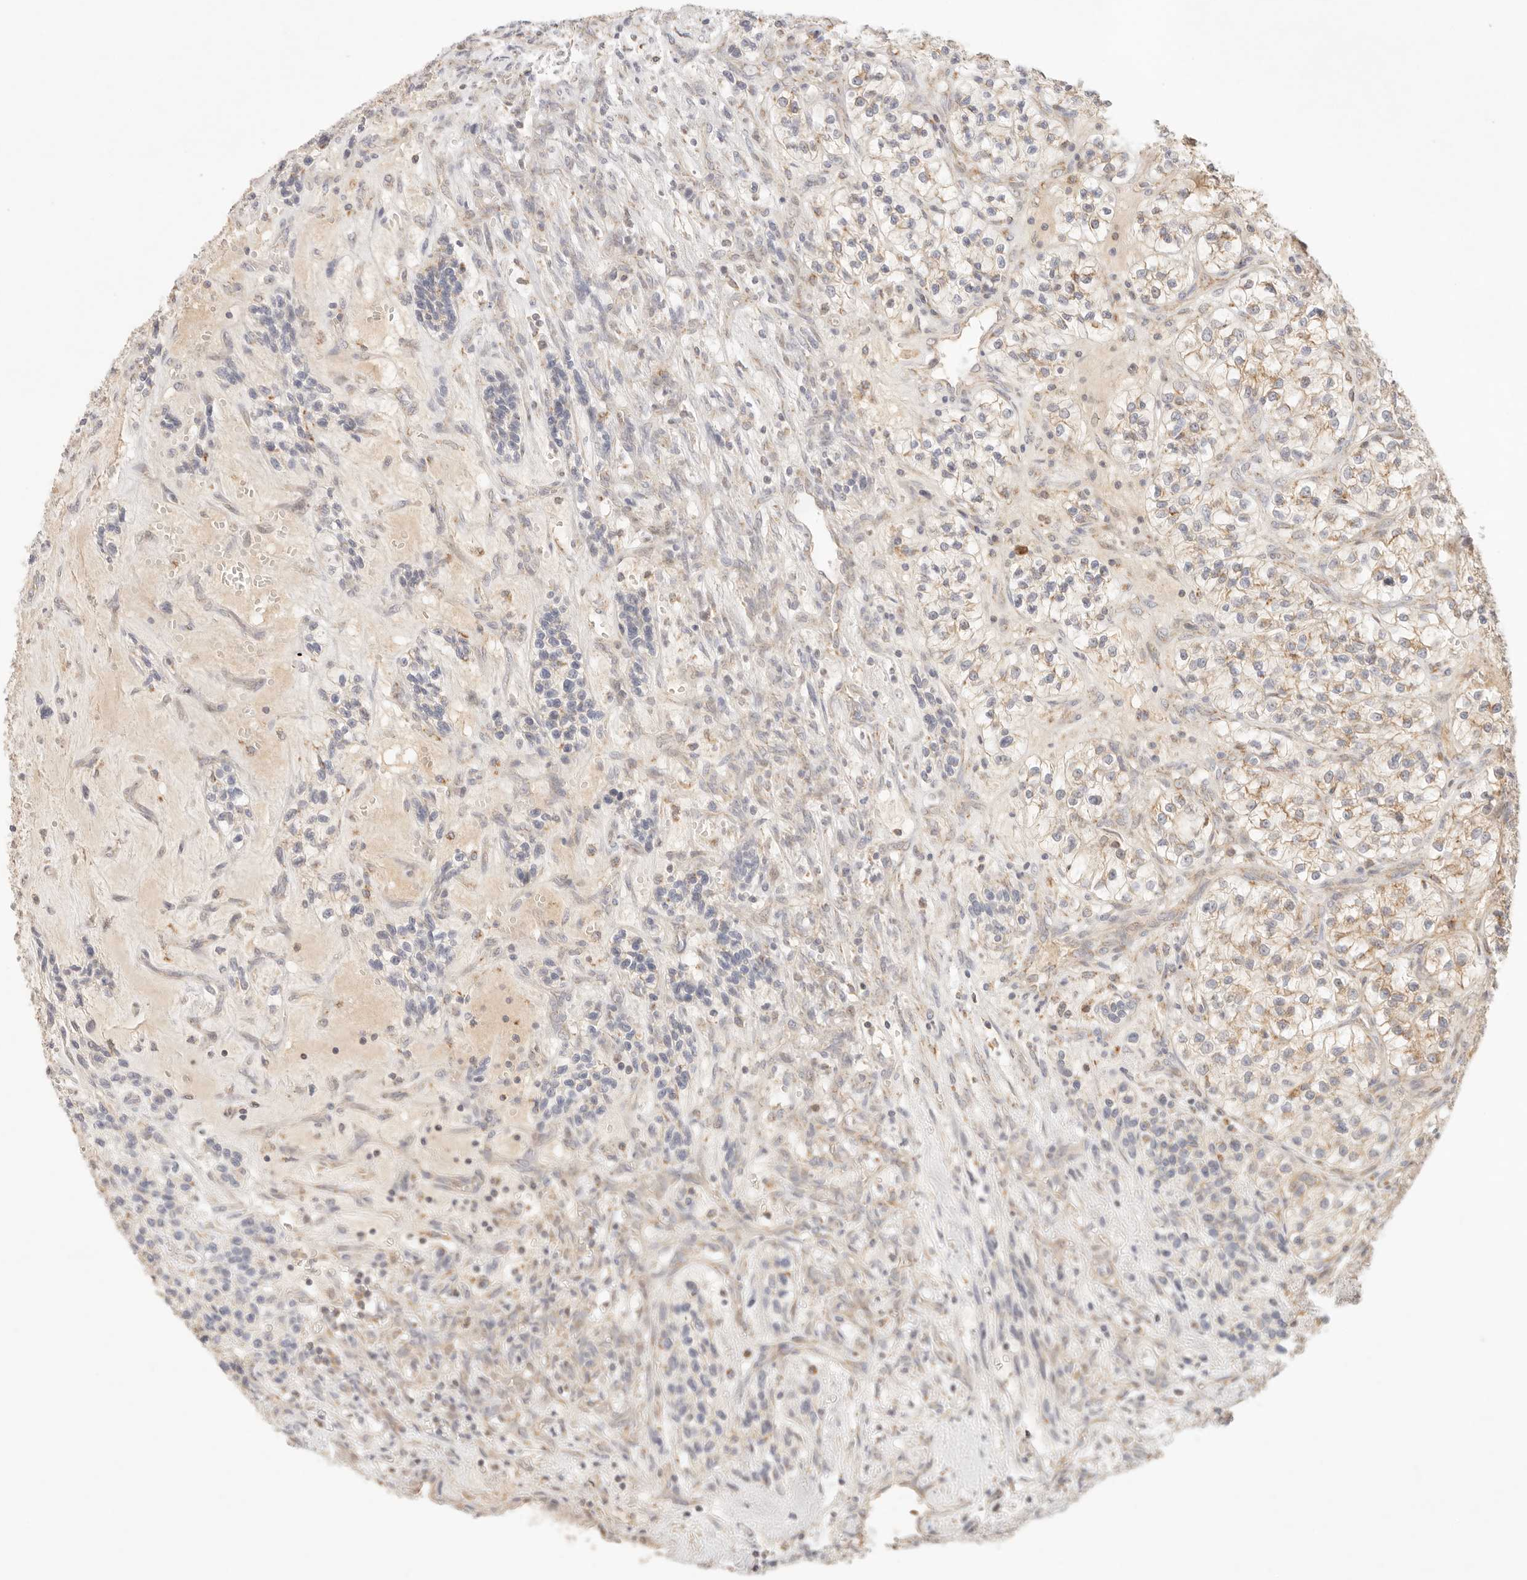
{"staining": {"intensity": "weak", "quantity": "25%-75%", "location": "cytoplasmic/membranous"}, "tissue": "renal cancer", "cell_type": "Tumor cells", "image_type": "cancer", "snomed": [{"axis": "morphology", "description": "Adenocarcinoma, NOS"}, {"axis": "topography", "description": "Kidney"}], "caption": "Renal adenocarcinoma stained with immunohistochemistry exhibits weak cytoplasmic/membranous positivity in about 25%-75% of tumor cells.", "gene": "COA6", "patient": {"sex": "female", "age": 57}}